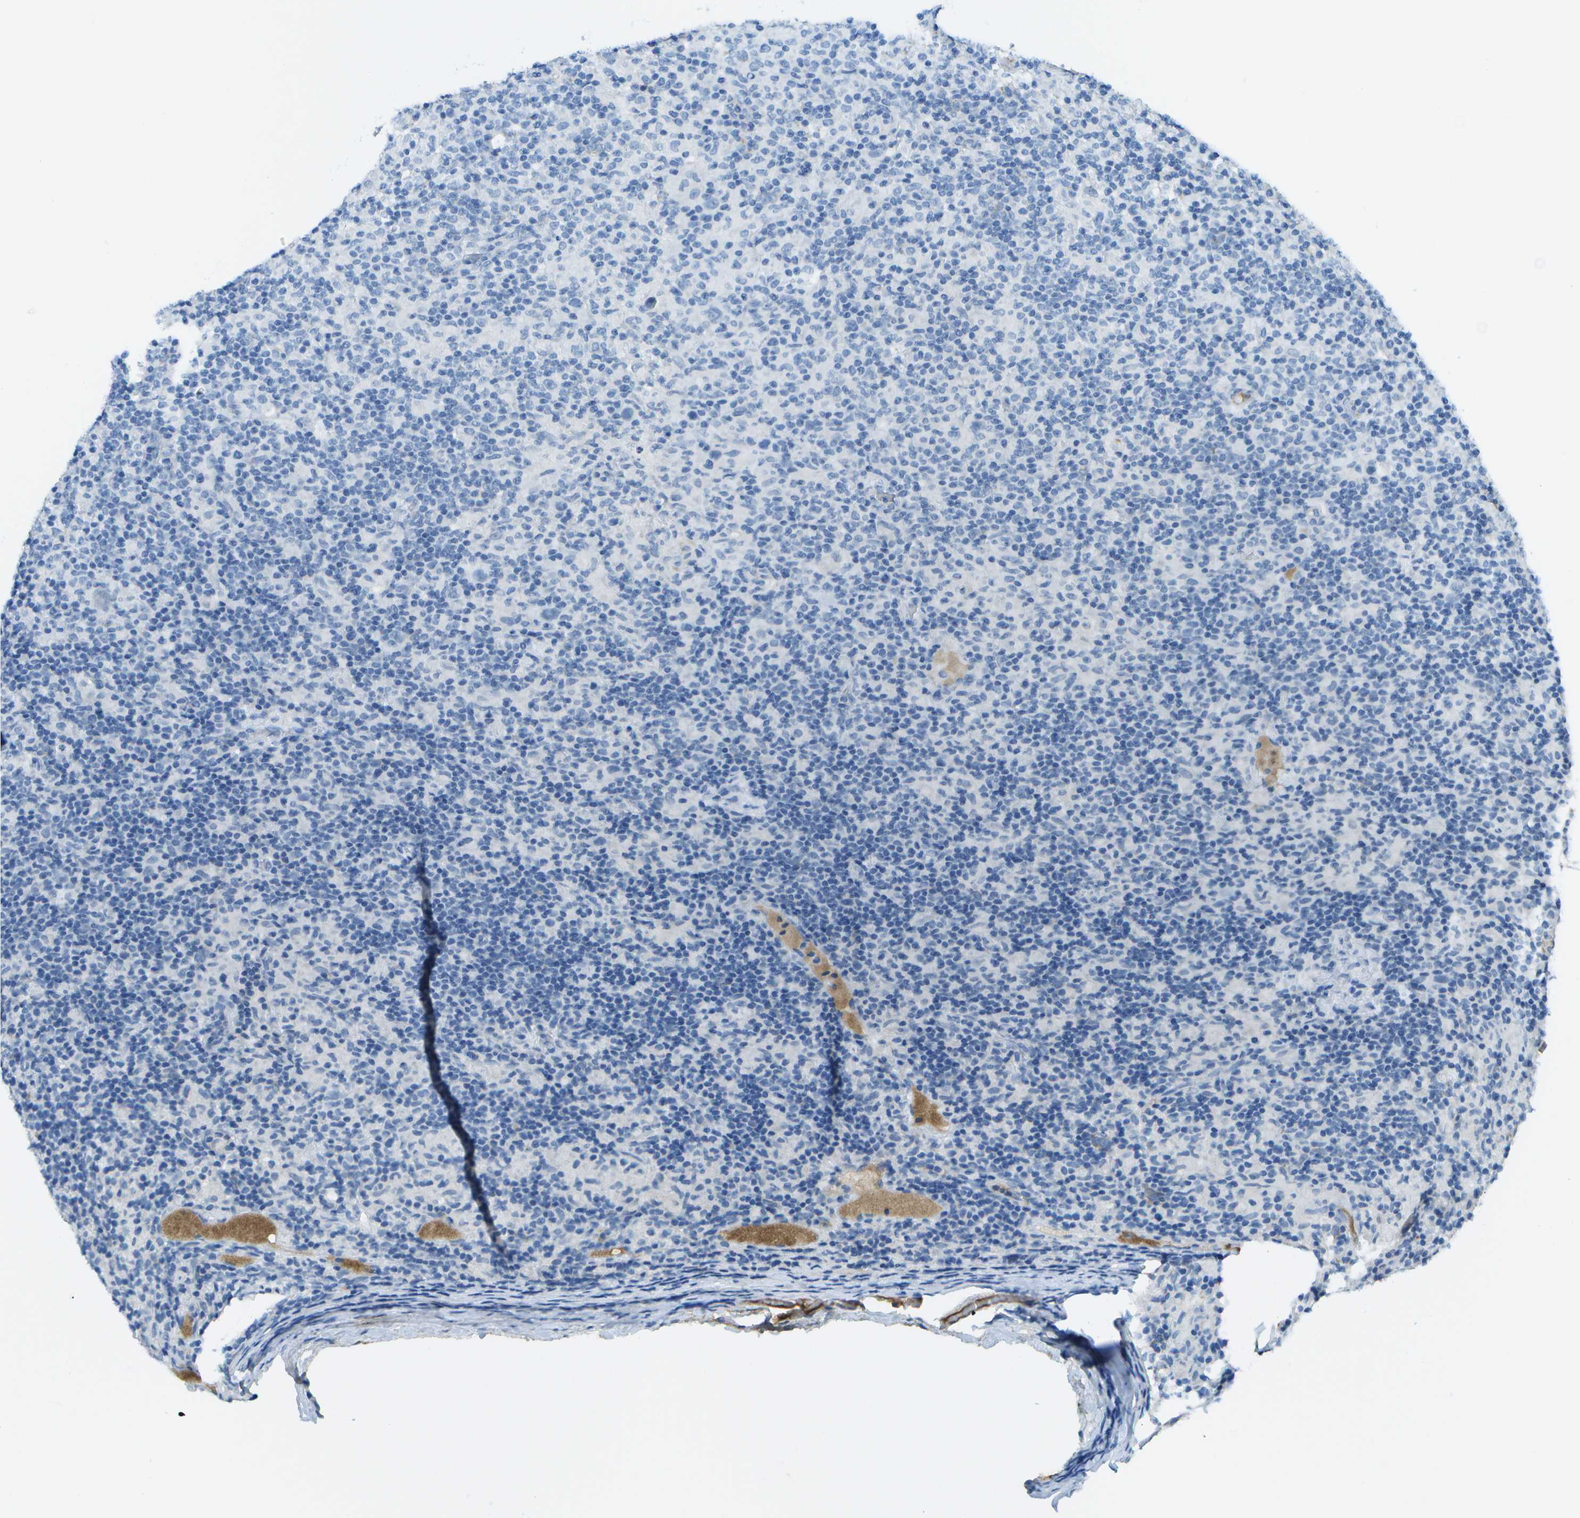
{"staining": {"intensity": "negative", "quantity": "none", "location": "none"}, "tissue": "lymphoma", "cell_type": "Tumor cells", "image_type": "cancer", "snomed": [{"axis": "morphology", "description": "Hodgkin's disease, NOS"}, {"axis": "topography", "description": "Lymph node"}], "caption": "An image of Hodgkin's disease stained for a protein displays no brown staining in tumor cells. (DAB immunohistochemistry, high magnification).", "gene": "C1S", "patient": {"sex": "male", "age": 70}}